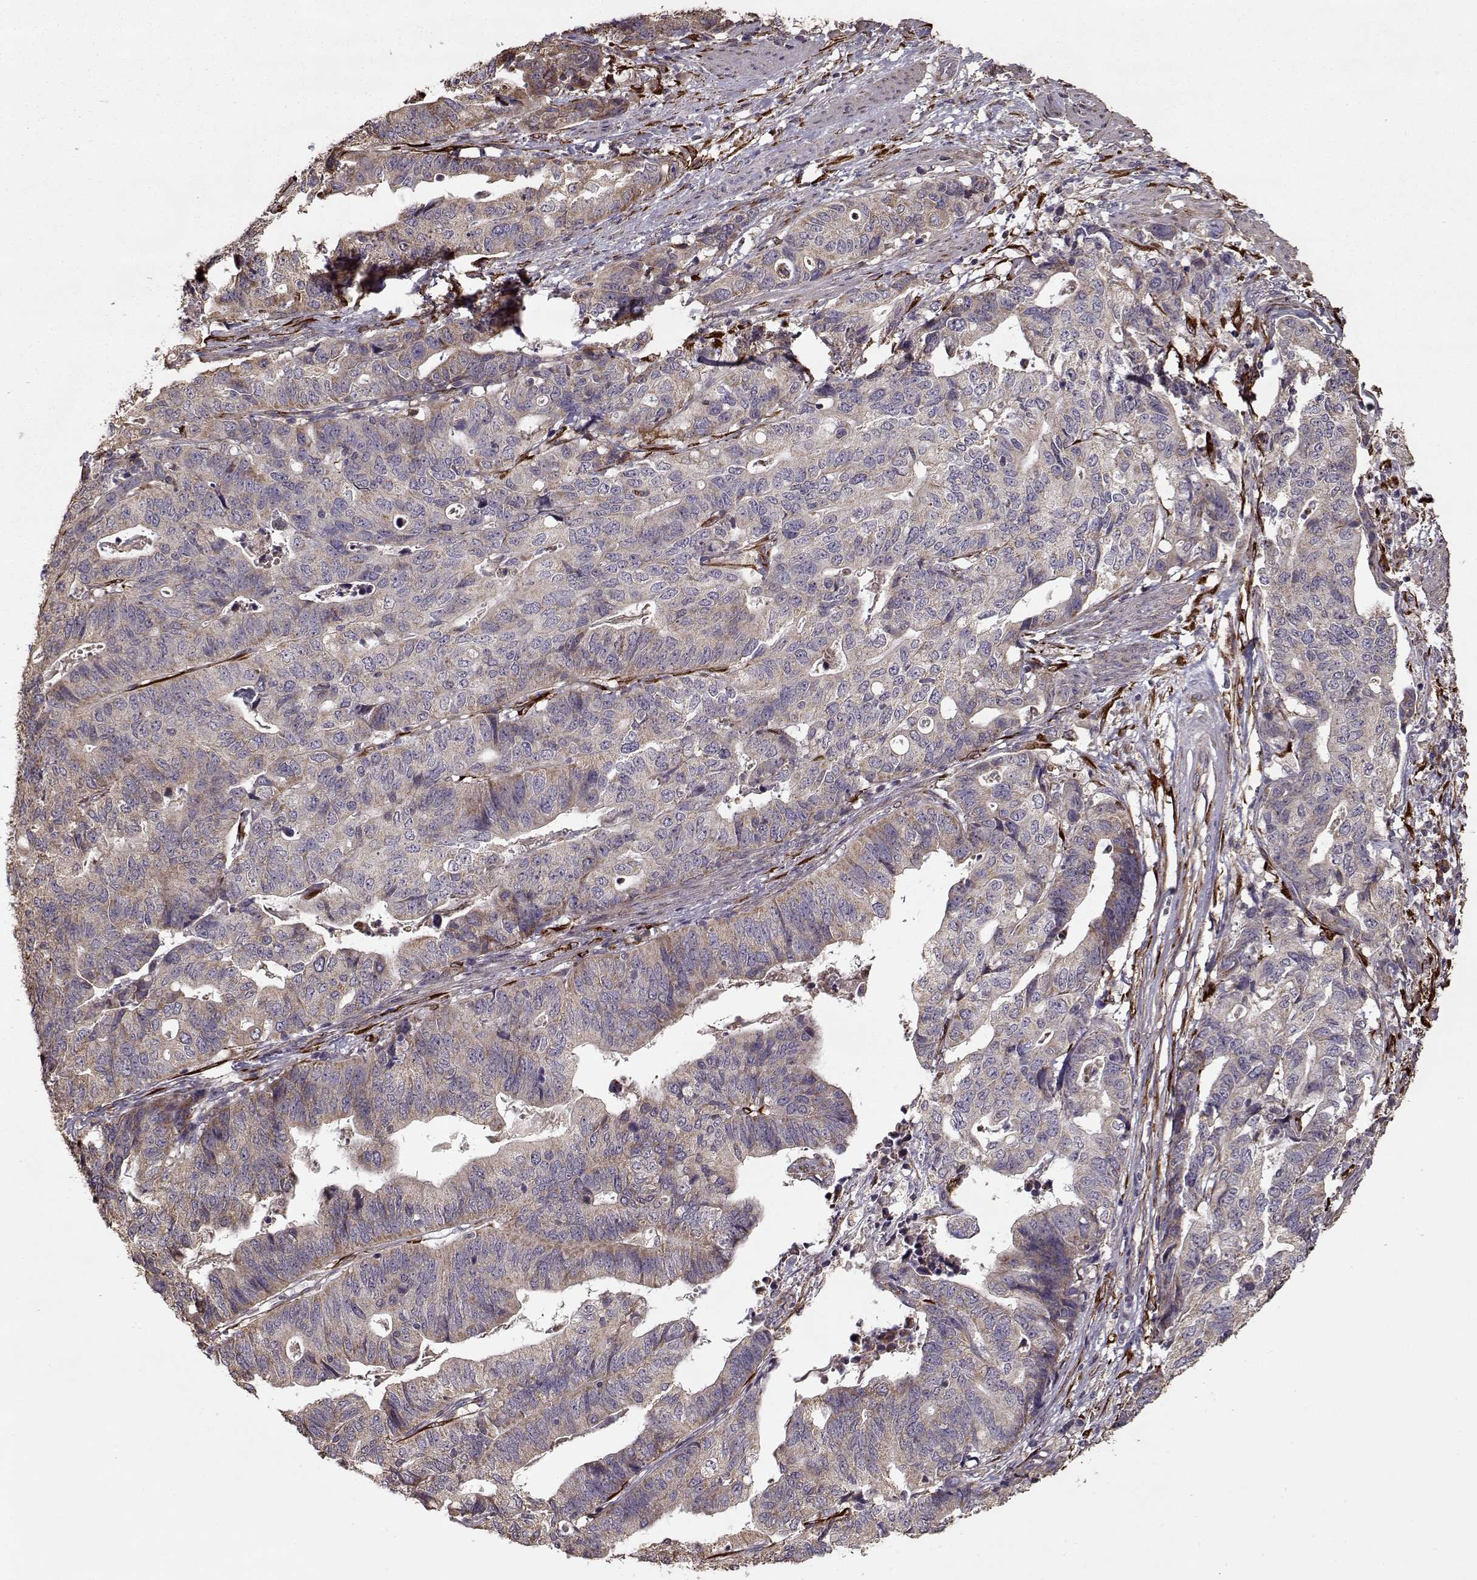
{"staining": {"intensity": "moderate", "quantity": "25%-75%", "location": "cytoplasmic/membranous"}, "tissue": "stomach cancer", "cell_type": "Tumor cells", "image_type": "cancer", "snomed": [{"axis": "morphology", "description": "Adenocarcinoma, NOS"}, {"axis": "topography", "description": "Stomach, upper"}], "caption": "A brown stain labels moderate cytoplasmic/membranous positivity of a protein in human stomach adenocarcinoma tumor cells. Nuclei are stained in blue.", "gene": "IMMP1L", "patient": {"sex": "female", "age": 67}}